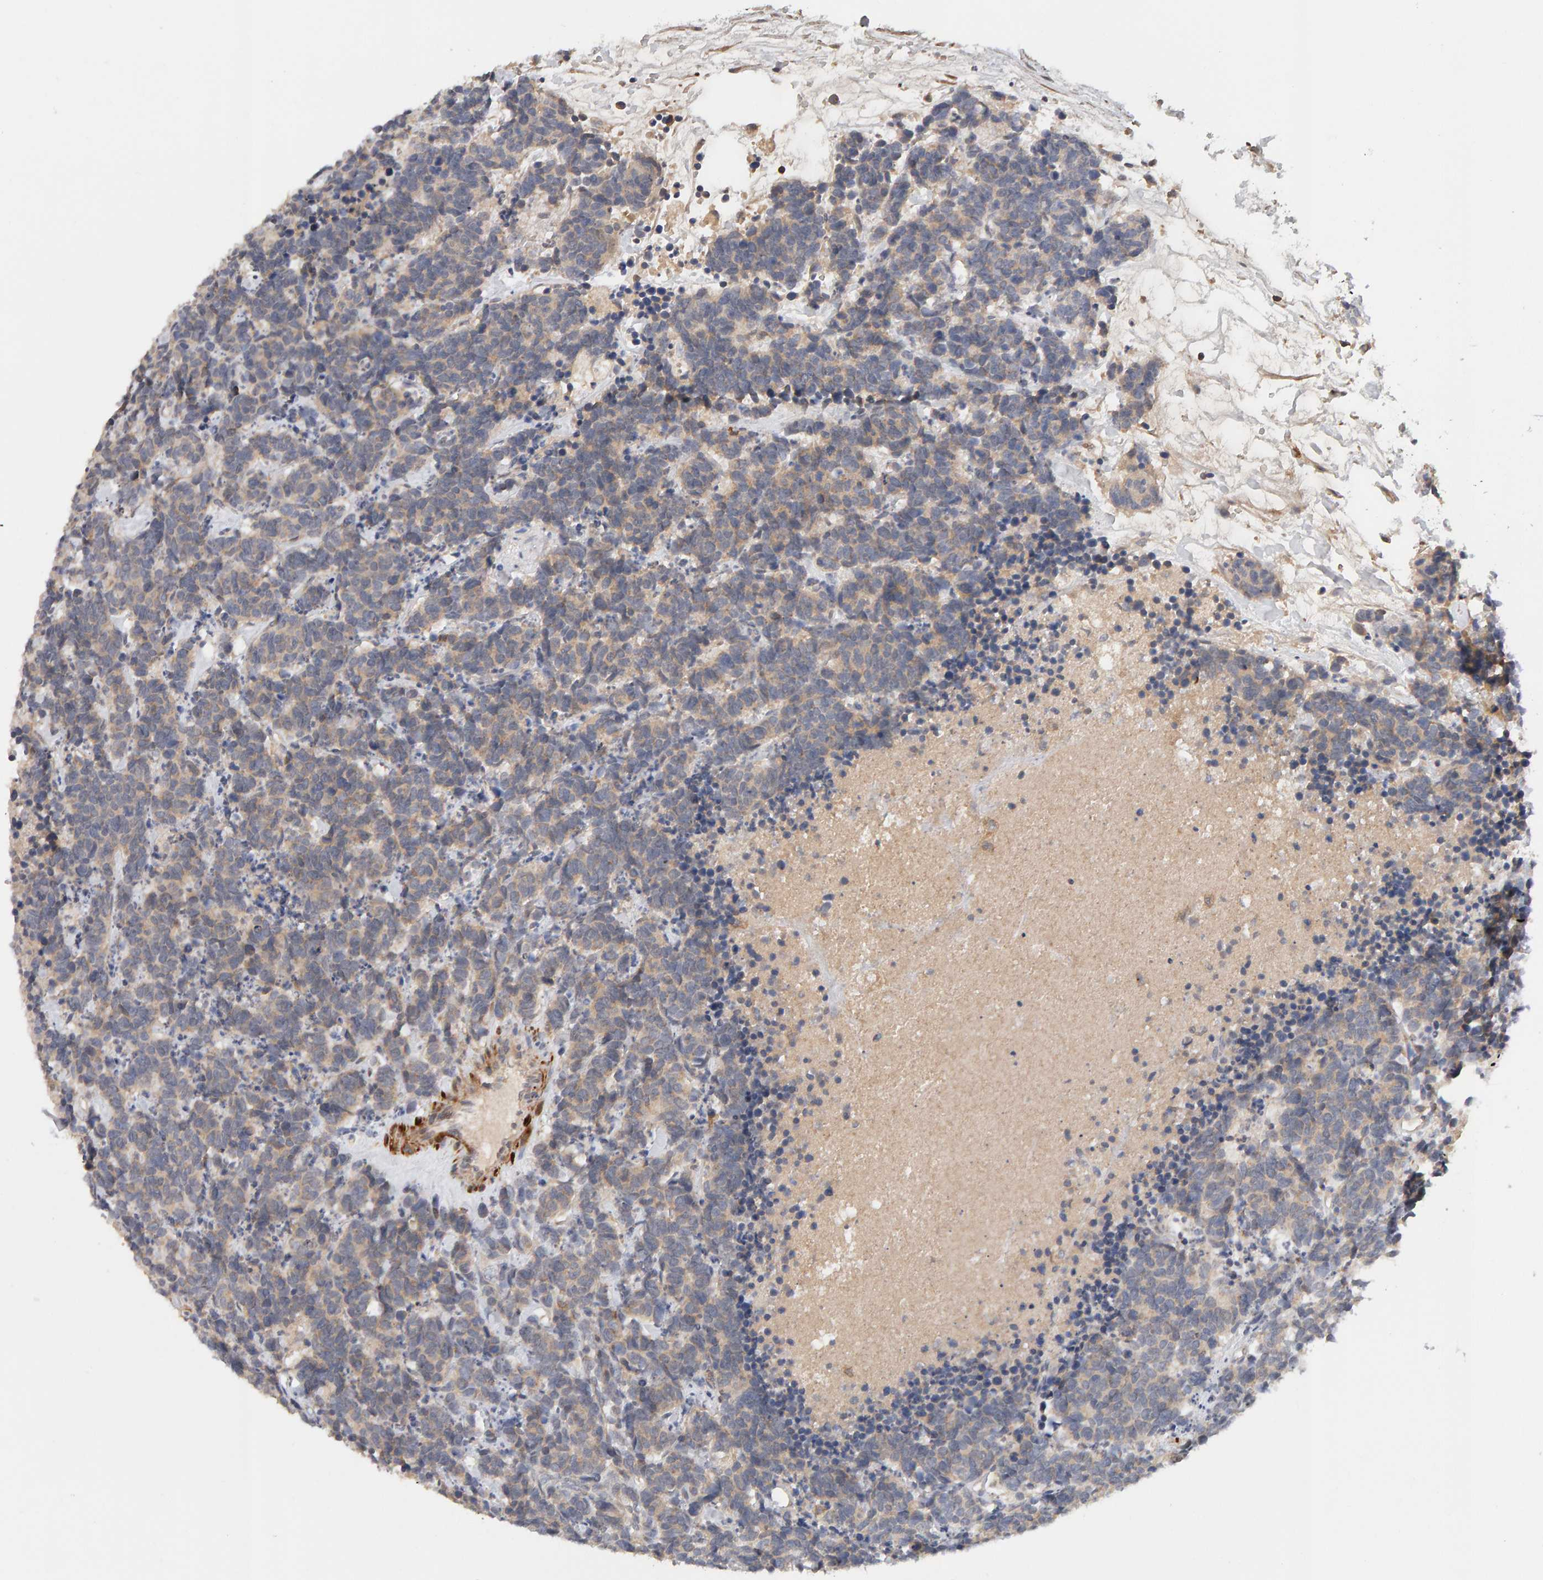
{"staining": {"intensity": "weak", "quantity": ">75%", "location": "cytoplasmic/membranous"}, "tissue": "carcinoid", "cell_type": "Tumor cells", "image_type": "cancer", "snomed": [{"axis": "morphology", "description": "Carcinoma, NOS"}, {"axis": "morphology", "description": "Carcinoid, malignant, NOS"}, {"axis": "topography", "description": "Urinary bladder"}], "caption": "Brown immunohistochemical staining in human carcinoid displays weak cytoplasmic/membranous positivity in about >75% of tumor cells.", "gene": "NUDCD1", "patient": {"sex": "male", "age": 57}}